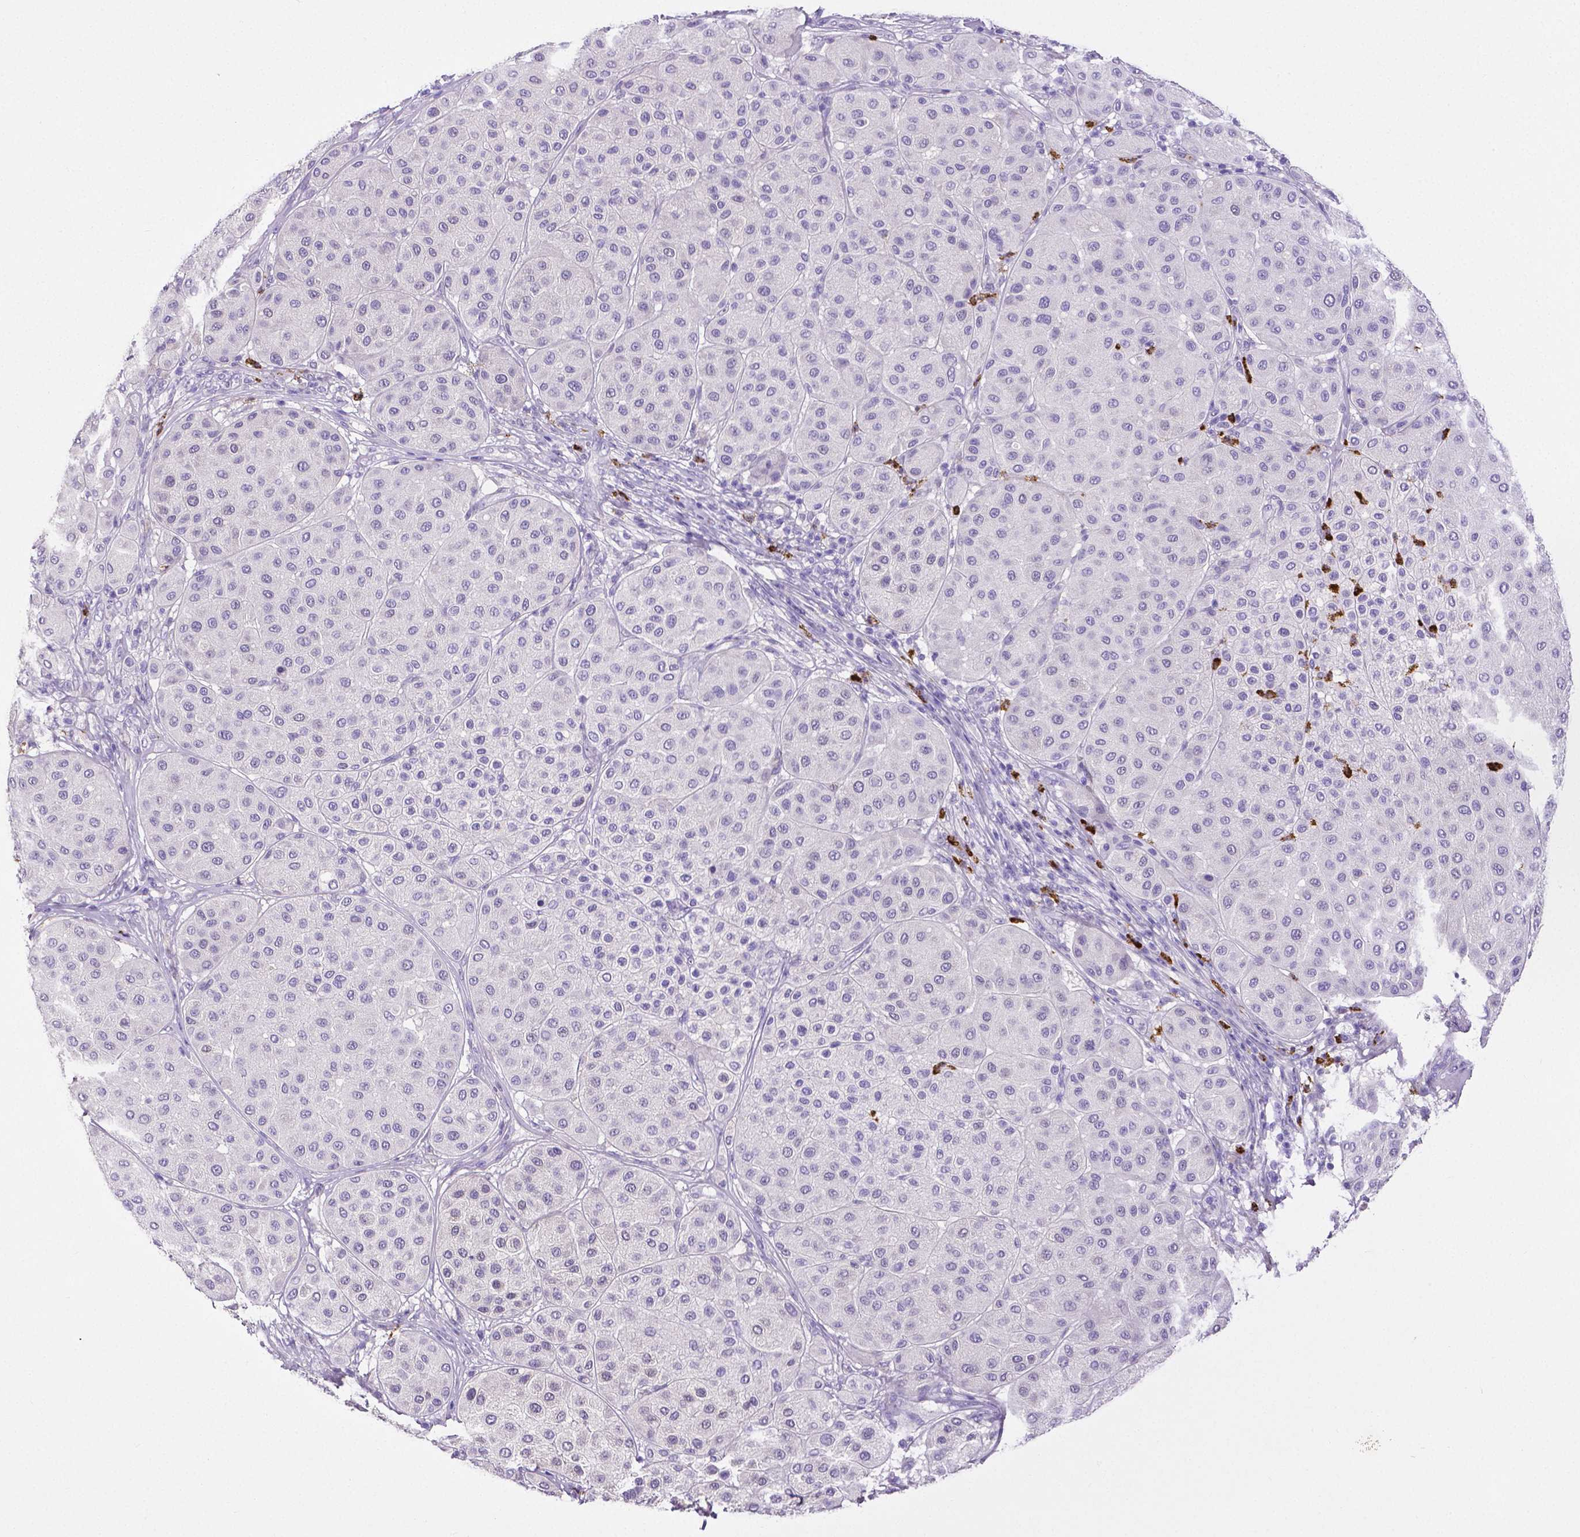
{"staining": {"intensity": "negative", "quantity": "none", "location": "none"}, "tissue": "melanoma", "cell_type": "Tumor cells", "image_type": "cancer", "snomed": [{"axis": "morphology", "description": "Malignant melanoma, Metastatic site"}, {"axis": "topography", "description": "Smooth muscle"}], "caption": "This is an immunohistochemistry (IHC) photomicrograph of human melanoma. There is no expression in tumor cells.", "gene": "MMP9", "patient": {"sex": "male", "age": 41}}